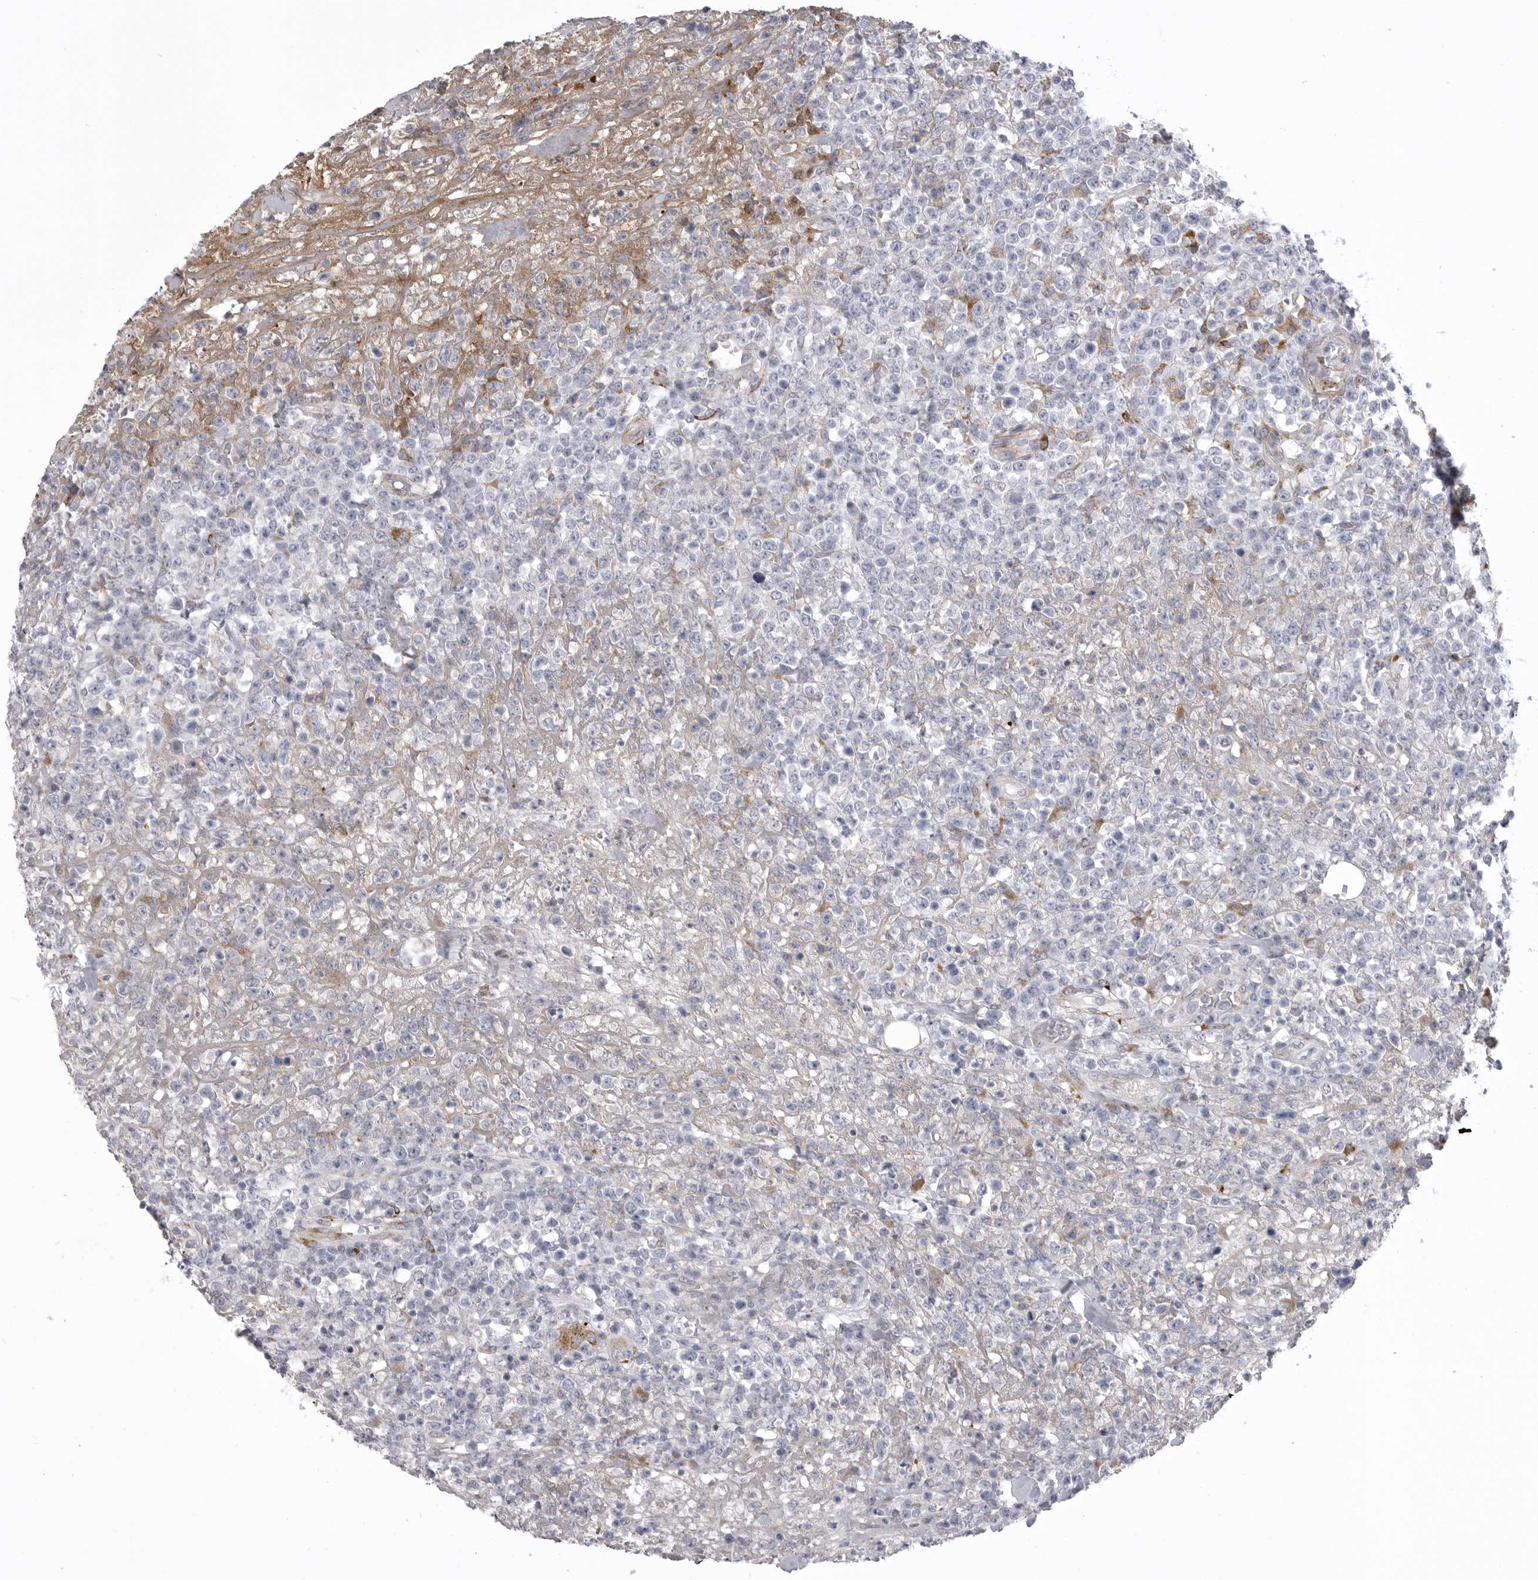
{"staining": {"intensity": "negative", "quantity": "none", "location": "none"}, "tissue": "lymphoma", "cell_type": "Tumor cells", "image_type": "cancer", "snomed": [{"axis": "morphology", "description": "Malignant lymphoma, non-Hodgkin's type, High grade"}, {"axis": "topography", "description": "Colon"}], "caption": "Photomicrograph shows no significant protein positivity in tumor cells of malignant lymphoma, non-Hodgkin's type (high-grade).", "gene": "SERPING1", "patient": {"sex": "female", "age": 53}}